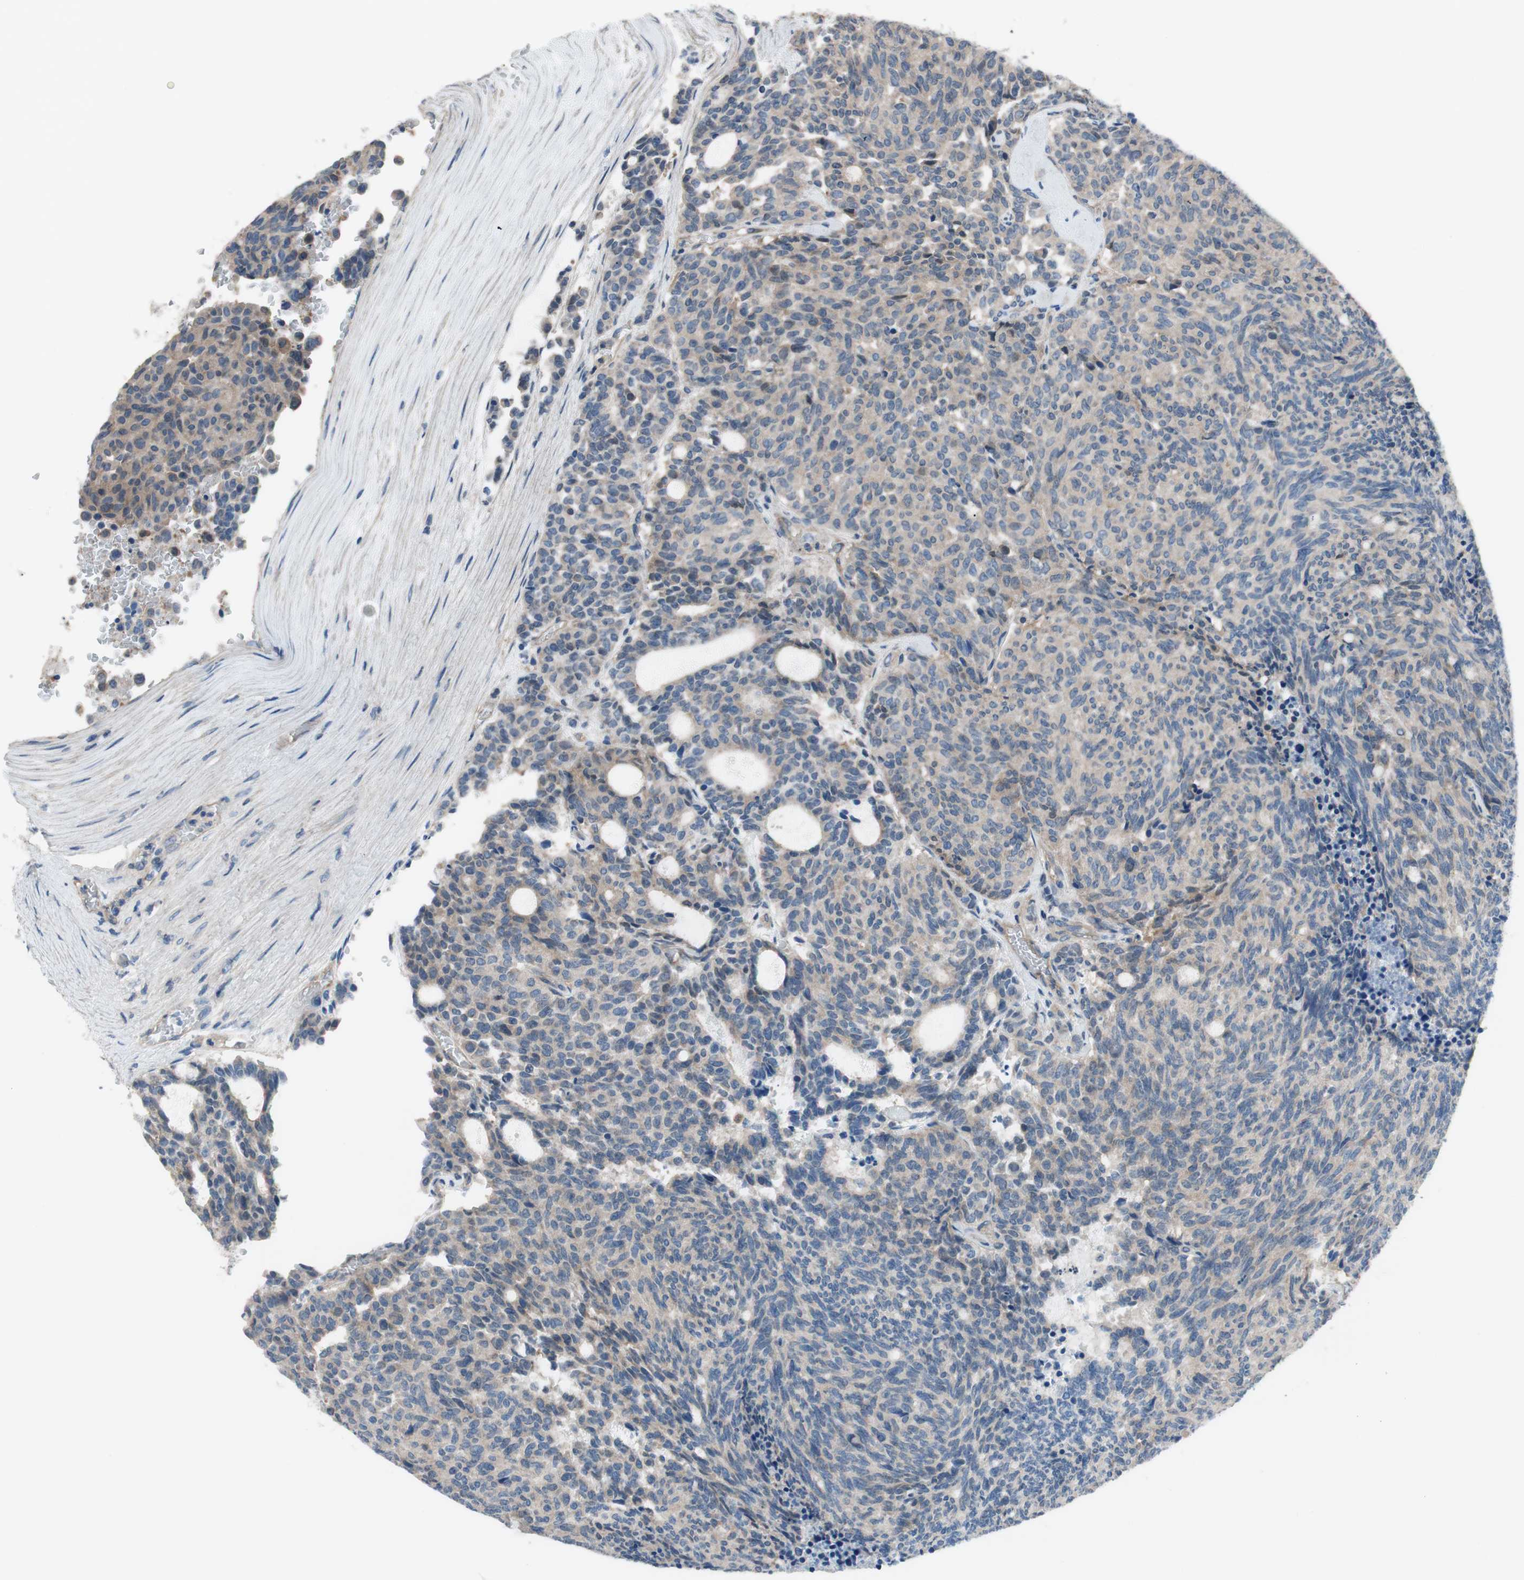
{"staining": {"intensity": "weak", "quantity": ">75%", "location": "cytoplasmic/membranous"}, "tissue": "carcinoid", "cell_type": "Tumor cells", "image_type": "cancer", "snomed": [{"axis": "morphology", "description": "Carcinoid, malignant, NOS"}, {"axis": "topography", "description": "Pancreas"}], "caption": "The image exhibits immunohistochemical staining of malignant carcinoid. There is weak cytoplasmic/membranous expression is appreciated in about >75% of tumor cells.", "gene": "CALML3", "patient": {"sex": "female", "age": 54}}